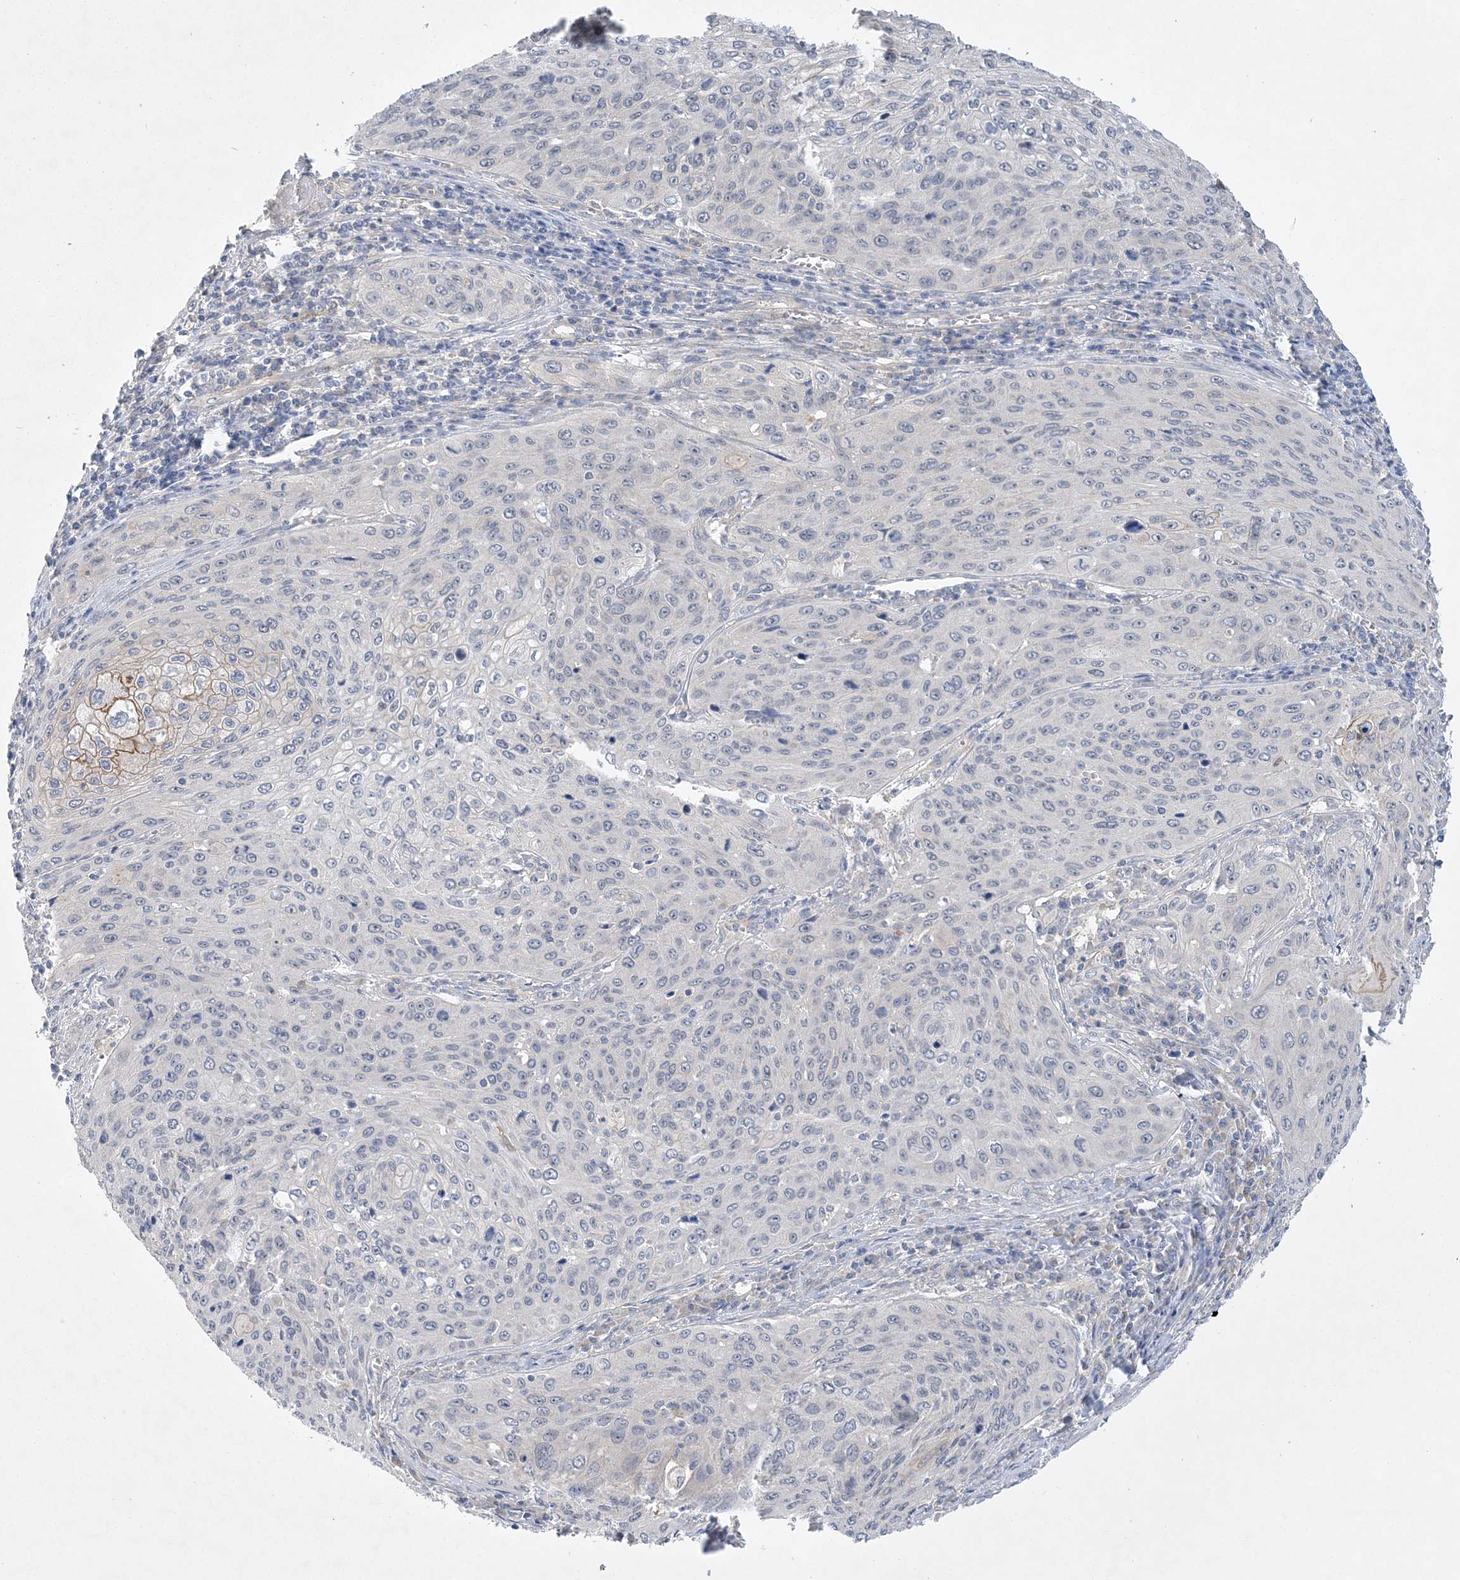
{"staining": {"intensity": "negative", "quantity": "none", "location": "none"}, "tissue": "cervical cancer", "cell_type": "Tumor cells", "image_type": "cancer", "snomed": [{"axis": "morphology", "description": "Squamous cell carcinoma, NOS"}, {"axis": "topography", "description": "Cervix"}], "caption": "Immunohistochemistry (IHC) photomicrograph of neoplastic tissue: human cervical cancer stained with DAB exhibits no significant protein staining in tumor cells. (DAB IHC, high magnification).", "gene": "ANKRD35", "patient": {"sex": "female", "age": 32}}